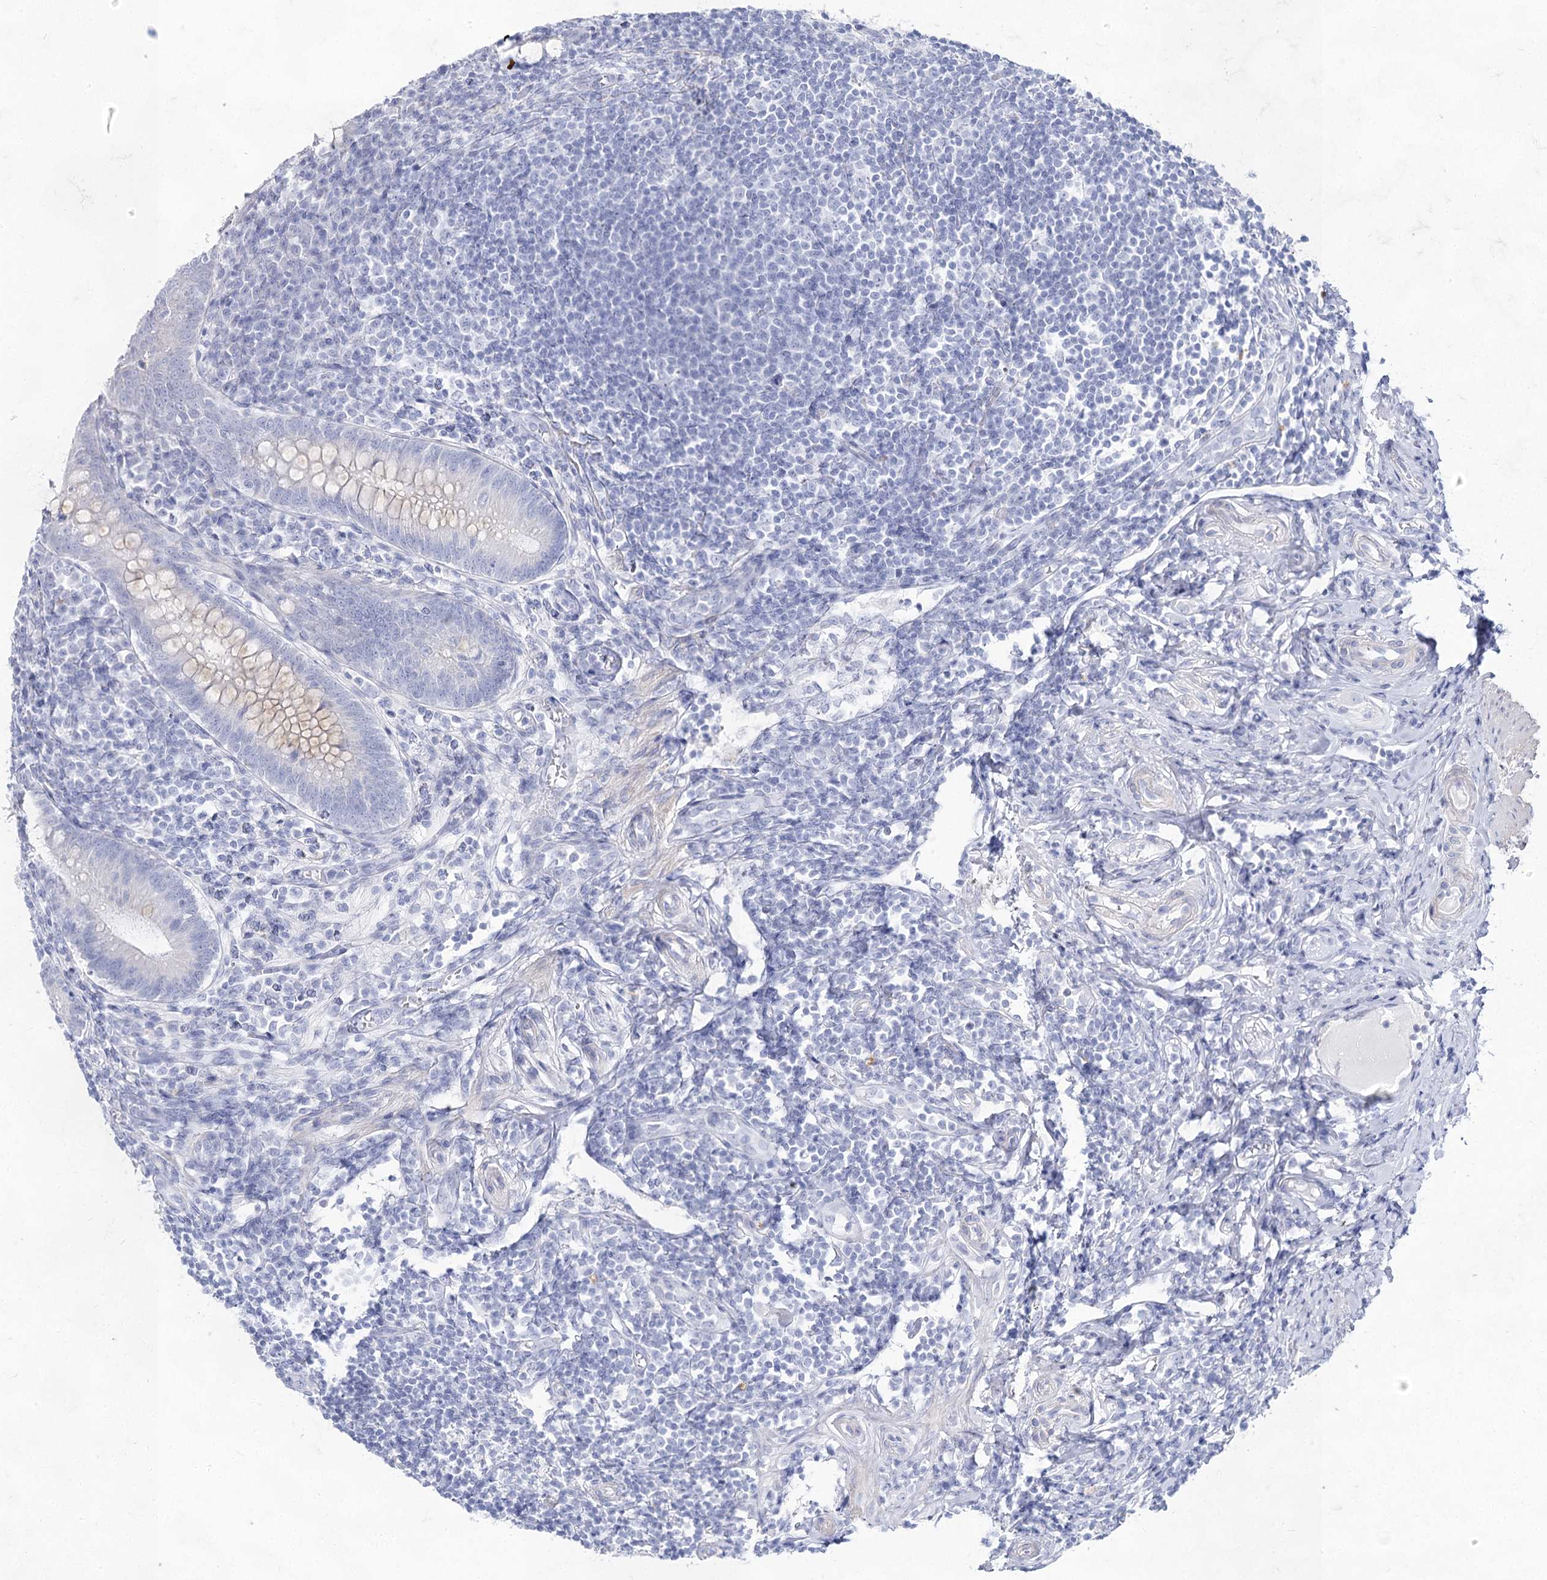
{"staining": {"intensity": "weak", "quantity": "<25%", "location": "cytoplasmic/membranous"}, "tissue": "appendix", "cell_type": "Glandular cells", "image_type": "normal", "snomed": [{"axis": "morphology", "description": "Normal tissue, NOS"}, {"axis": "topography", "description": "Appendix"}], "caption": "High power microscopy image of an IHC photomicrograph of benign appendix, revealing no significant positivity in glandular cells.", "gene": "ACRV1", "patient": {"sex": "female", "age": 33}}